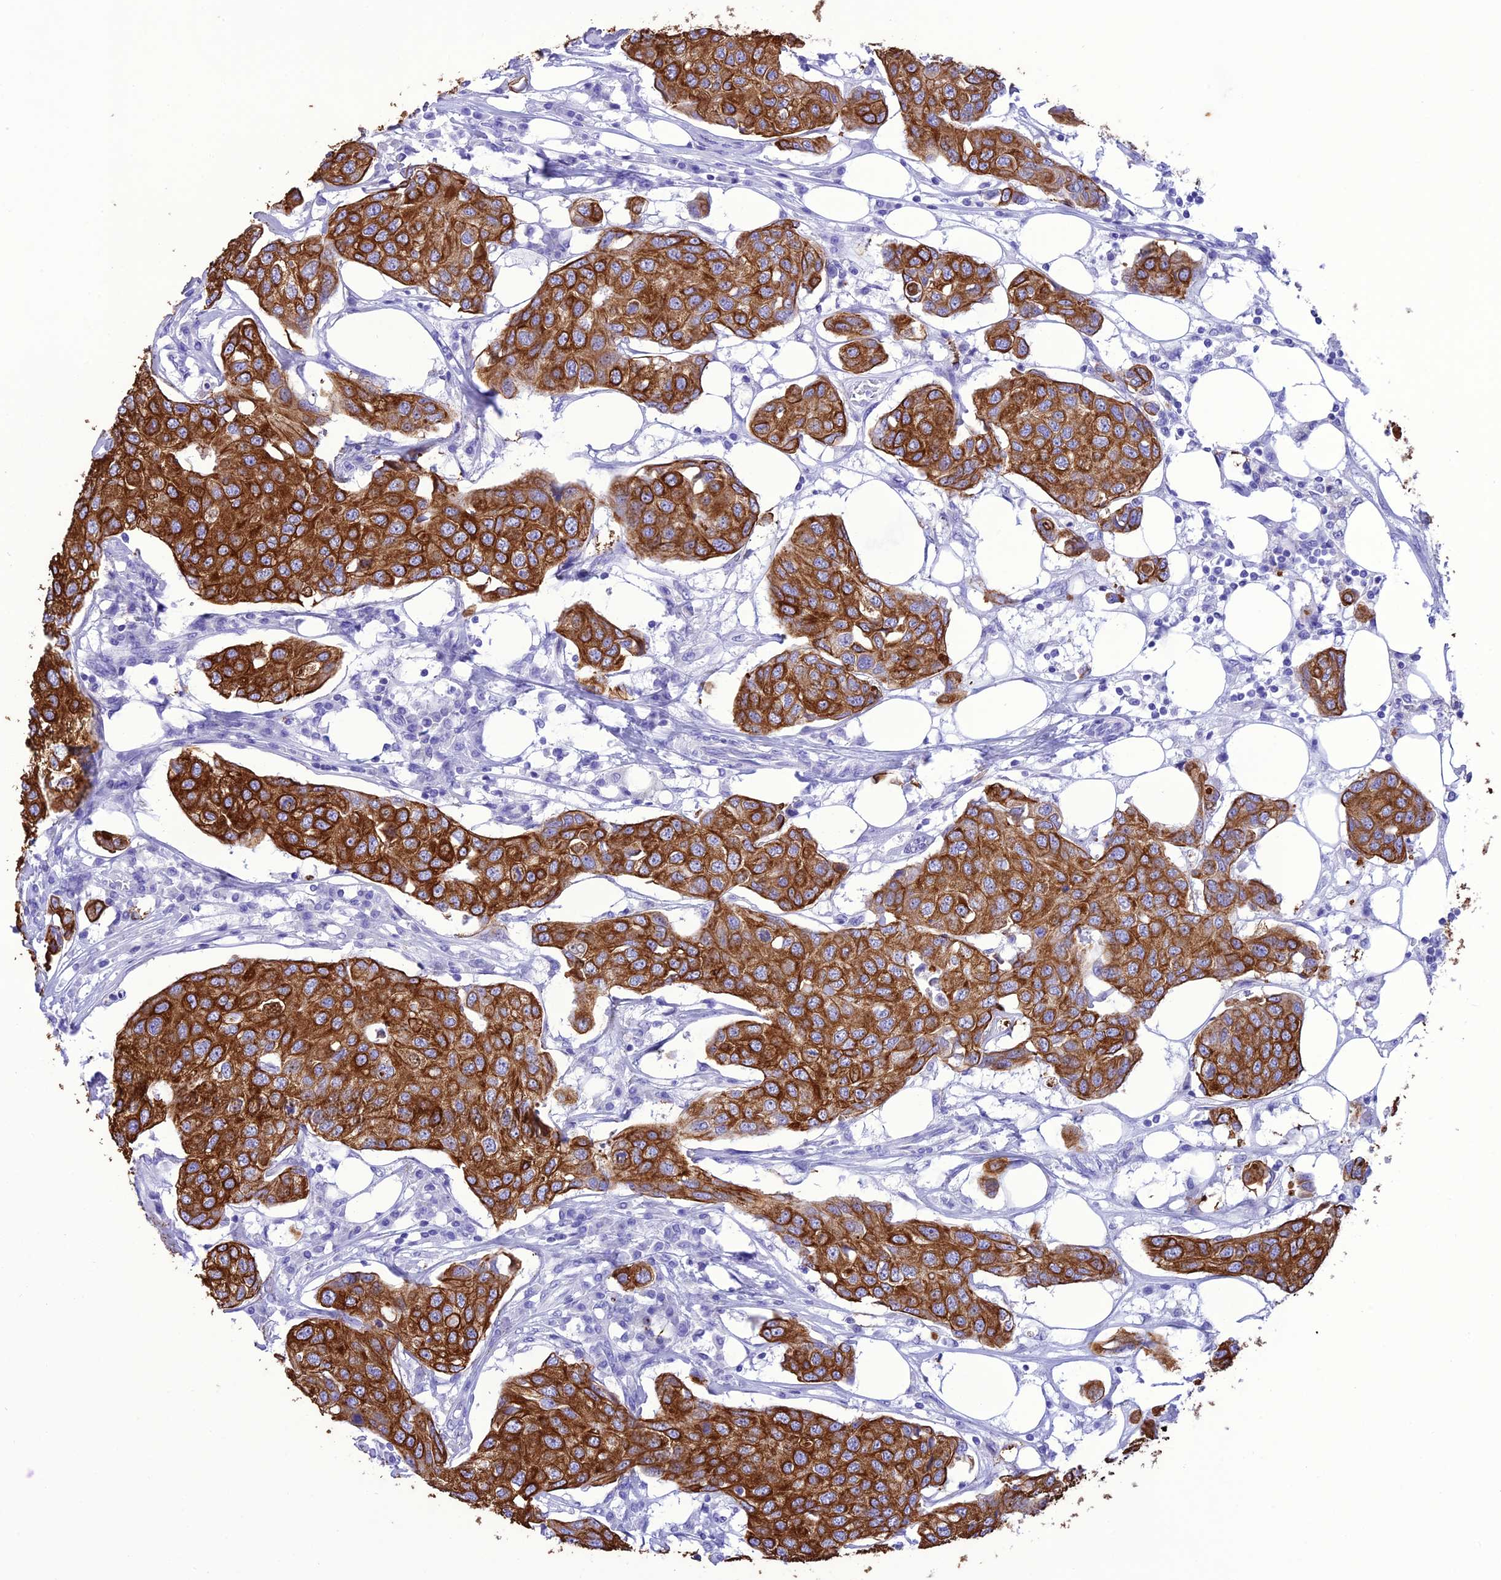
{"staining": {"intensity": "strong", "quantity": ">75%", "location": "cytoplasmic/membranous"}, "tissue": "breast cancer", "cell_type": "Tumor cells", "image_type": "cancer", "snomed": [{"axis": "morphology", "description": "Duct carcinoma"}, {"axis": "topography", "description": "Breast"}], "caption": "Strong cytoplasmic/membranous protein staining is identified in about >75% of tumor cells in breast intraductal carcinoma.", "gene": "VPS52", "patient": {"sex": "female", "age": 80}}